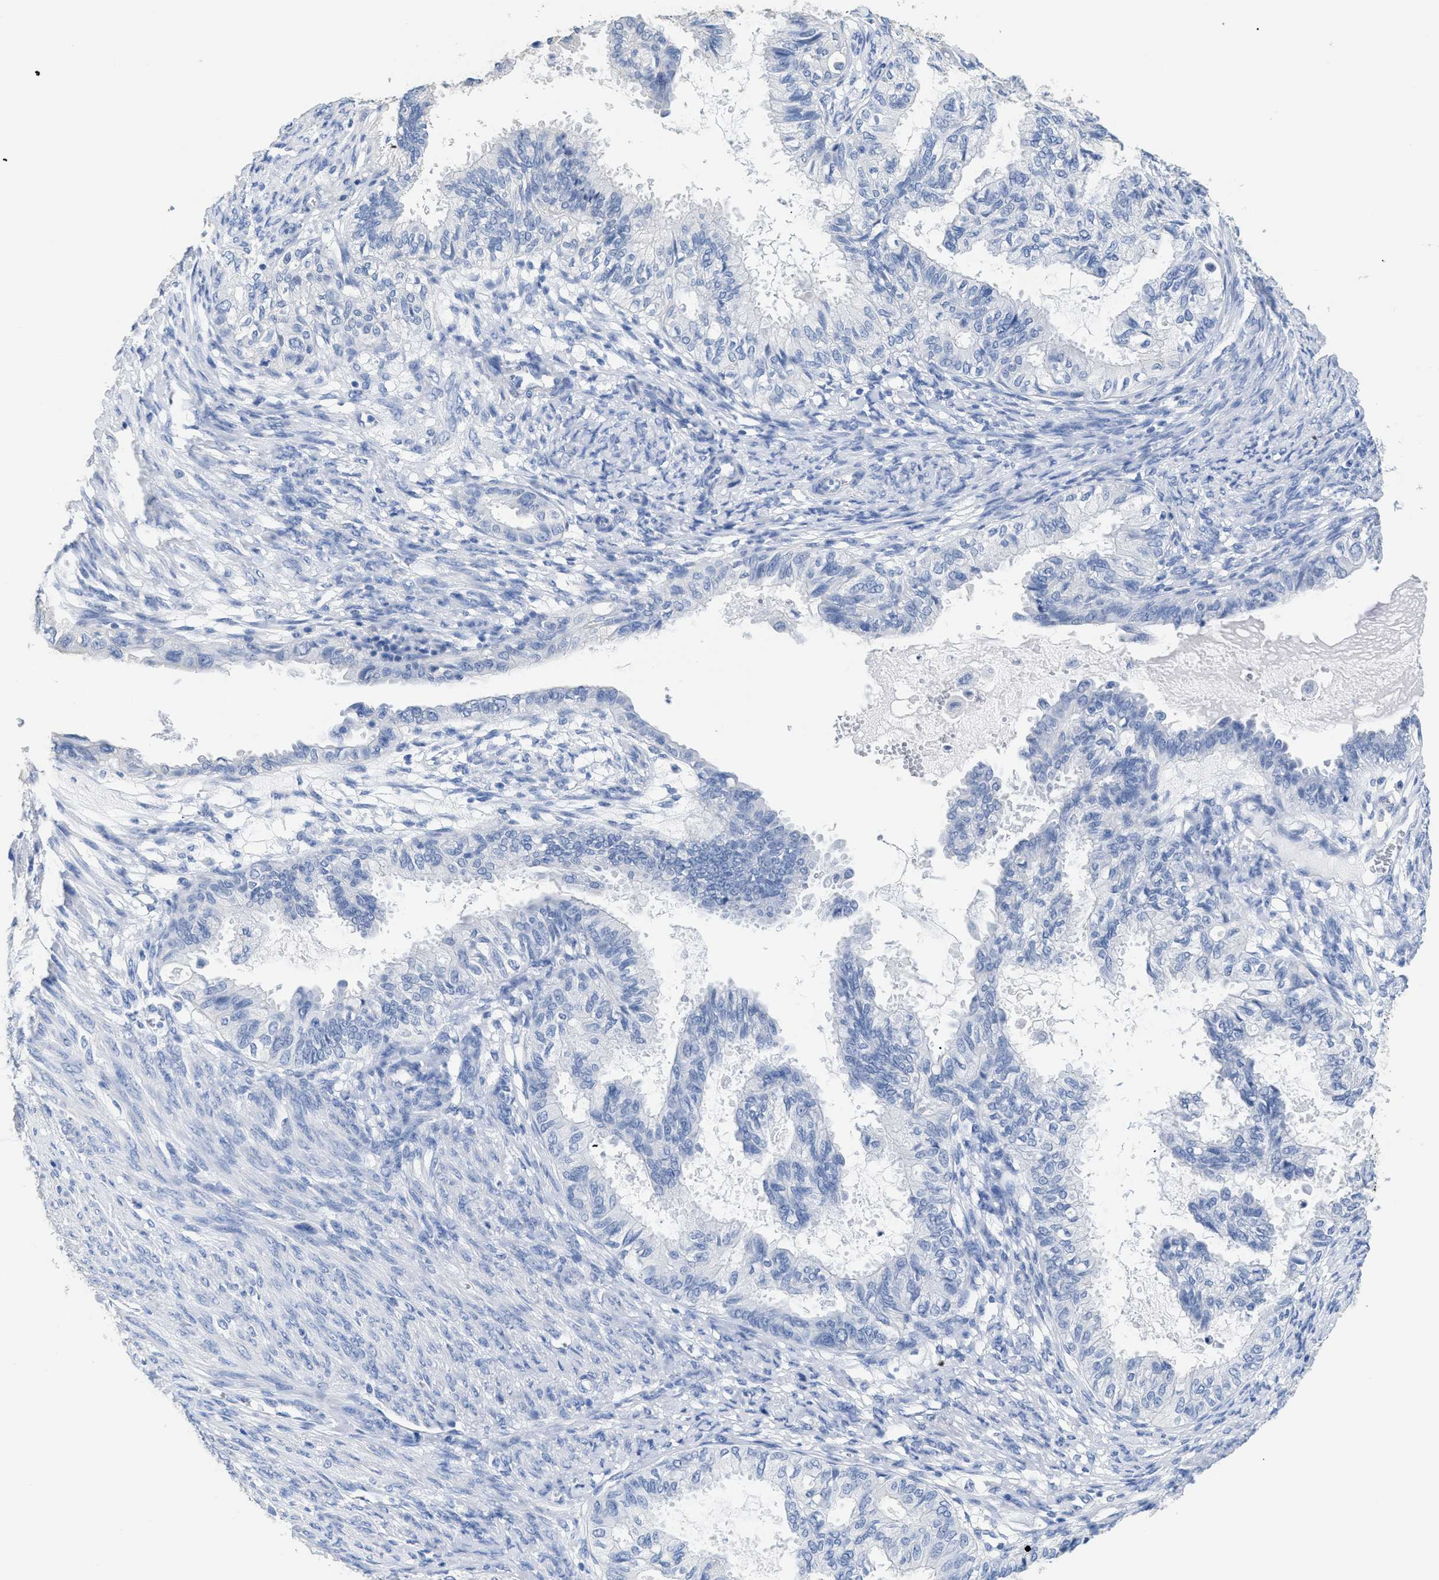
{"staining": {"intensity": "negative", "quantity": "none", "location": "none"}, "tissue": "cervical cancer", "cell_type": "Tumor cells", "image_type": "cancer", "snomed": [{"axis": "morphology", "description": "Normal tissue, NOS"}, {"axis": "morphology", "description": "Adenocarcinoma, NOS"}, {"axis": "topography", "description": "Cervix"}, {"axis": "topography", "description": "Endometrium"}], "caption": "Adenocarcinoma (cervical) was stained to show a protein in brown. There is no significant staining in tumor cells.", "gene": "DLC1", "patient": {"sex": "female", "age": 86}}